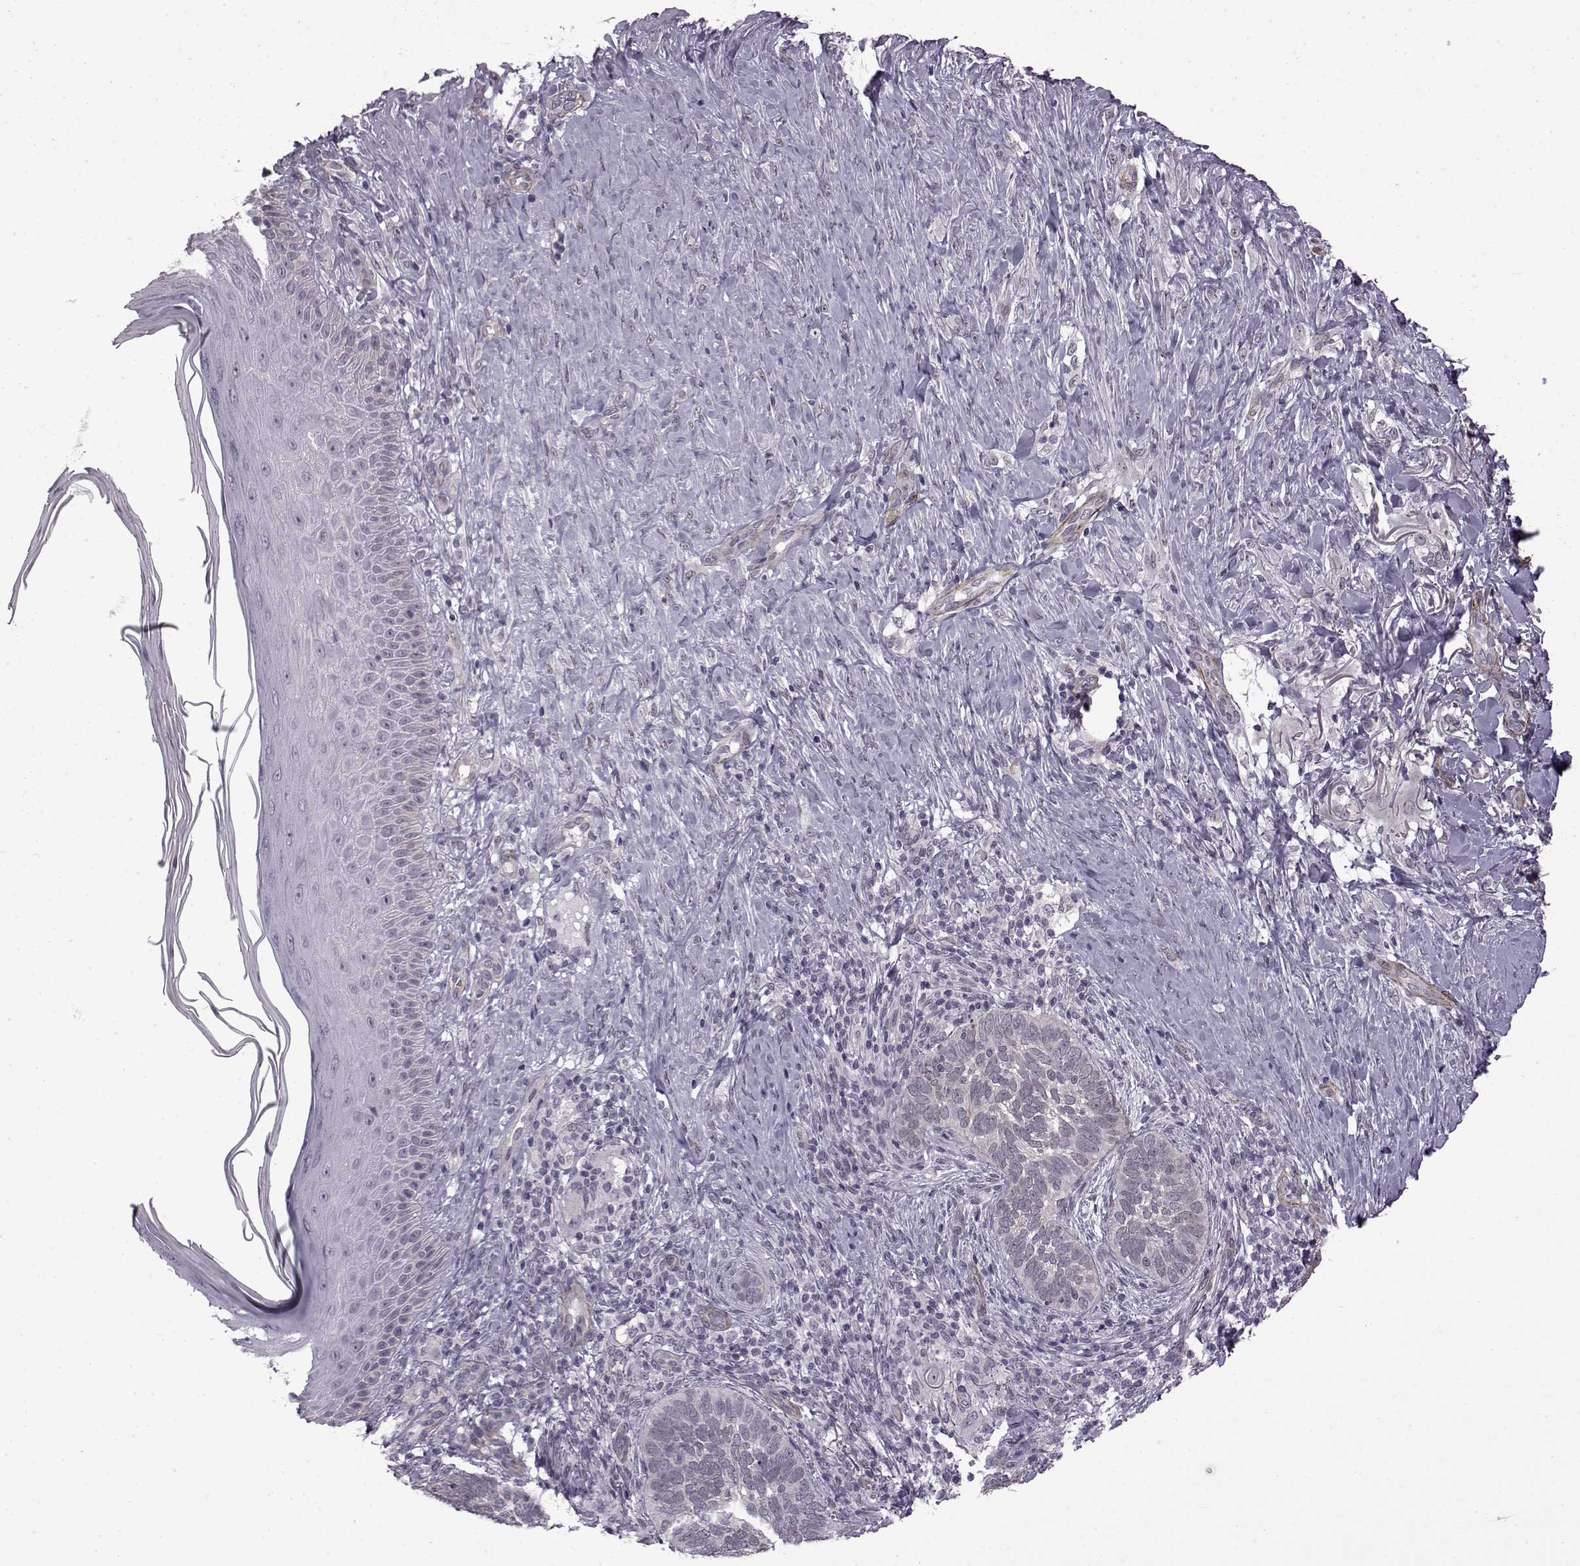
{"staining": {"intensity": "negative", "quantity": "none", "location": "none"}, "tissue": "skin cancer", "cell_type": "Tumor cells", "image_type": "cancer", "snomed": [{"axis": "morphology", "description": "Normal tissue, NOS"}, {"axis": "morphology", "description": "Basal cell carcinoma"}, {"axis": "topography", "description": "Skin"}], "caption": "Micrograph shows no significant protein staining in tumor cells of skin basal cell carcinoma.", "gene": "SYNPO2", "patient": {"sex": "male", "age": 46}}